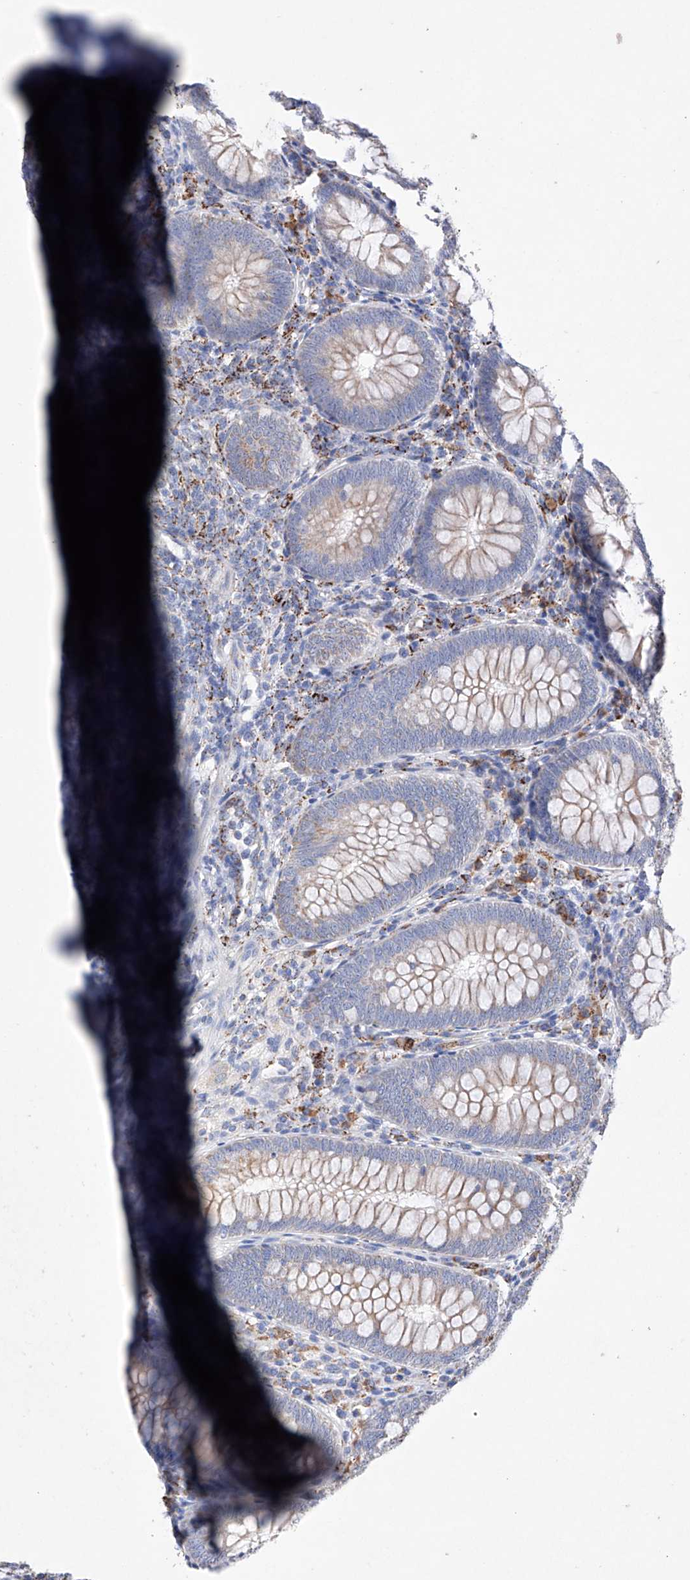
{"staining": {"intensity": "weak", "quantity": "<25%", "location": "cytoplasmic/membranous"}, "tissue": "appendix", "cell_type": "Glandular cells", "image_type": "normal", "snomed": [{"axis": "morphology", "description": "Normal tissue, NOS"}, {"axis": "topography", "description": "Appendix"}], "caption": "An immunohistochemistry photomicrograph of benign appendix is shown. There is no staining in glandular cells of appendix.", "gene": "NRROS", "patient": {"sex": "male", "age": 14}}